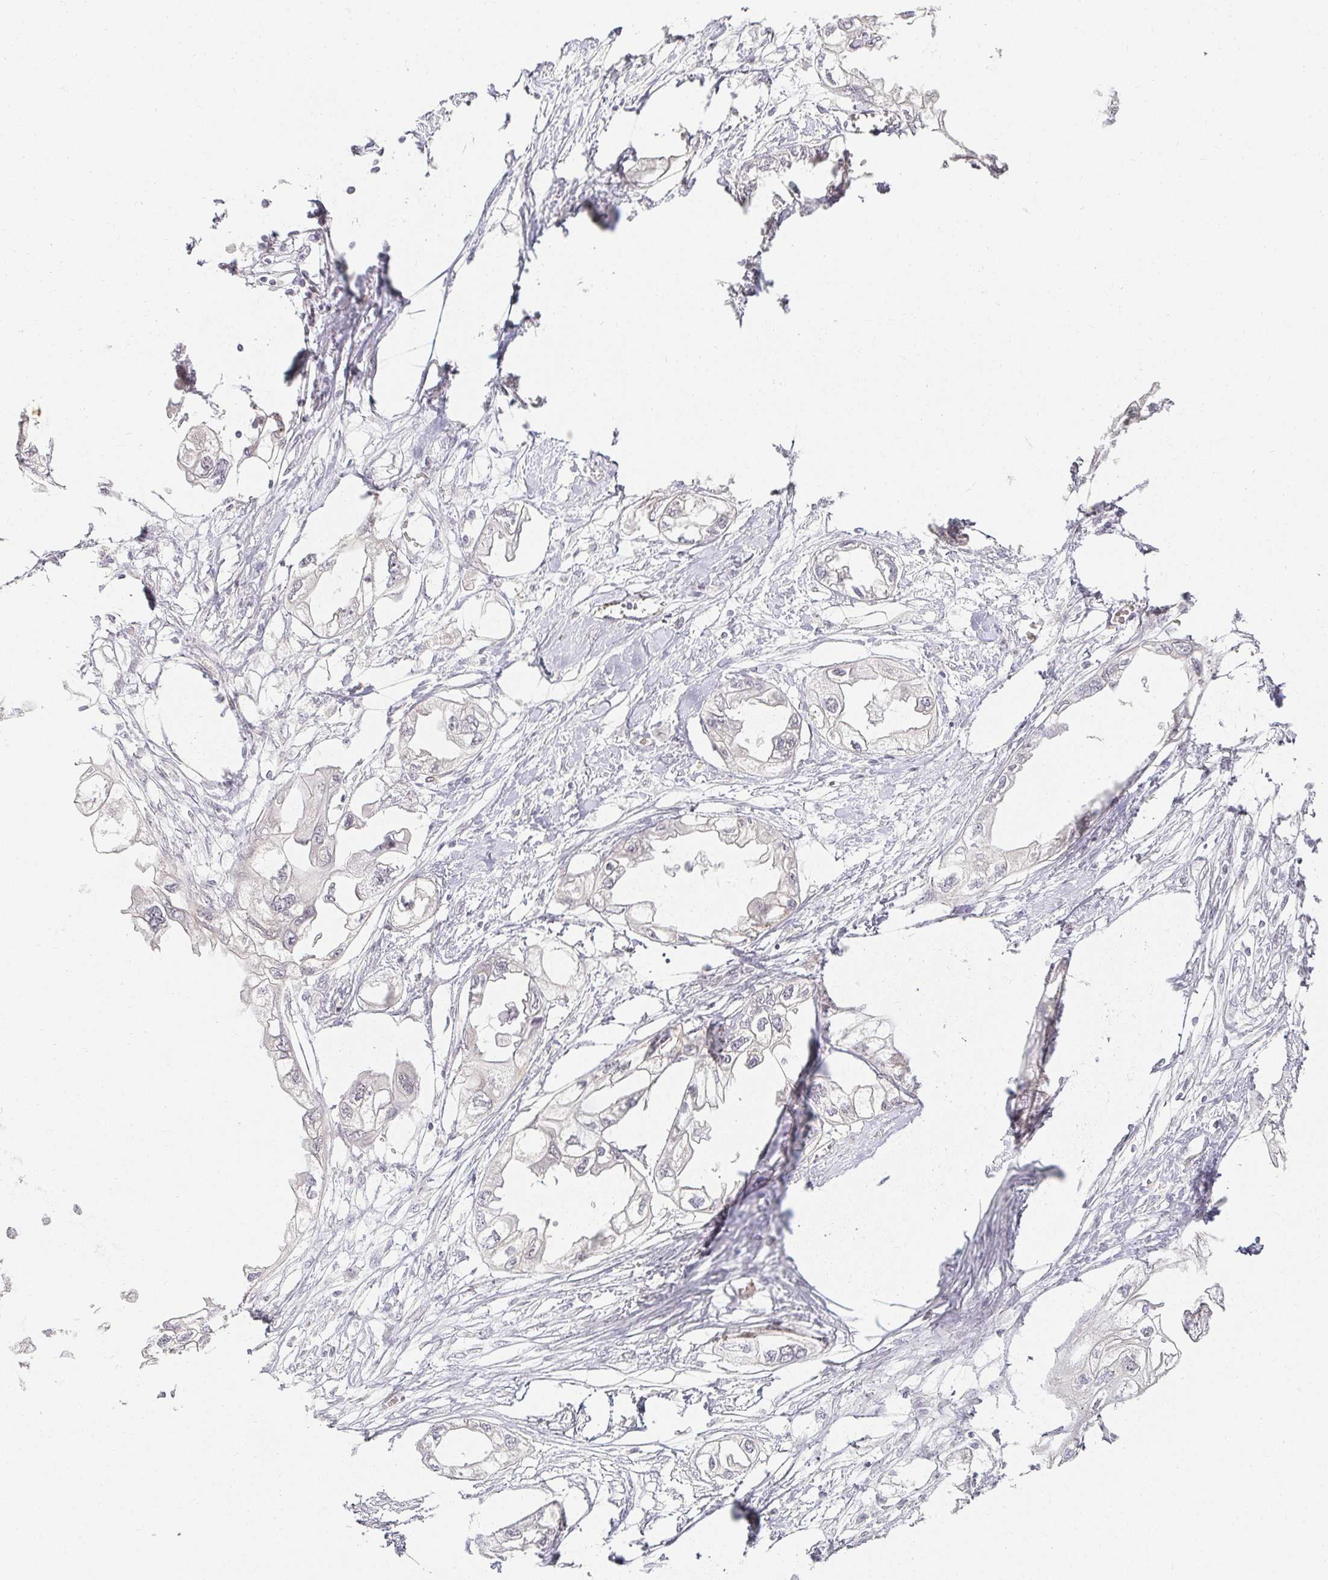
{"staining": {"intensity": "negative", "quantity": "none", "location": "none"}, "tissue": "endometrial cancer", "cell_type": "Tumor cells", "image_type": "cancer", "snomed": [{"axis": "morphology", "description": "Adenocarcinoma, NOS"}, {"axis": "morphology", "description": "Adenocarcinoma, metastatic, NOS"}, {"axis": "topography", "description": "Adipose tissue"}, {"axis": "topography", "description": "Endometrium"}], "caption": "Adenocarcinoma (endometrial) was stained to show a protein in brown. There is no significant staining in tumor cells.", "gene": "ACAN", "patient": {"sex": "female", "age": 67}}